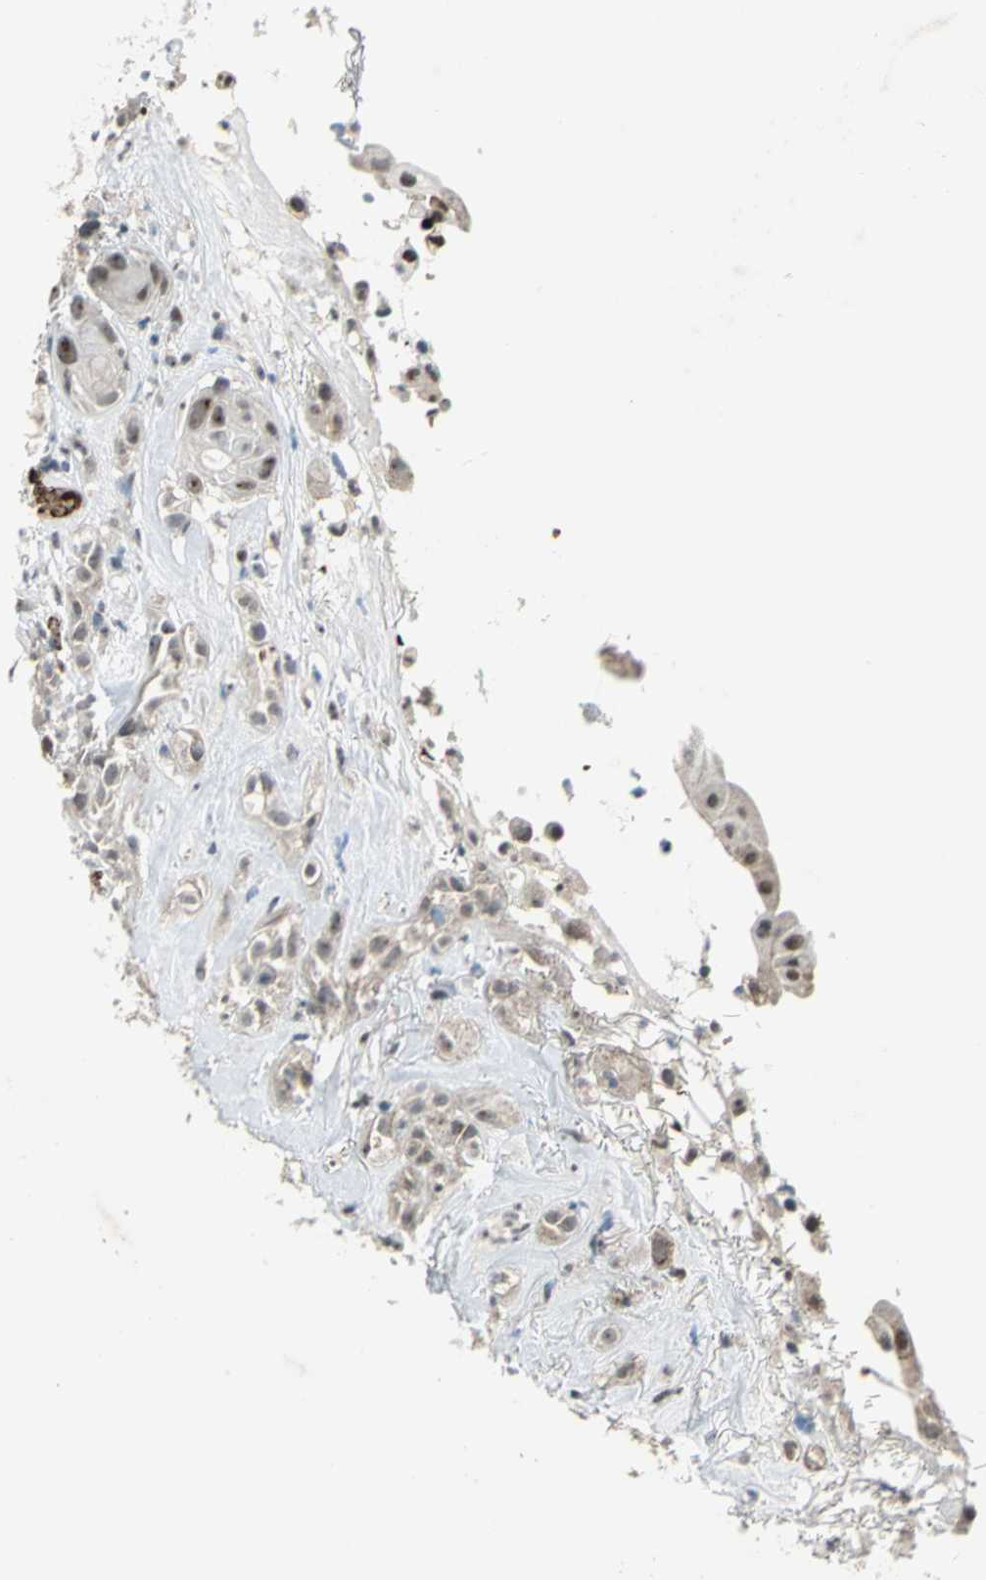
{"staining": {"intensity": "weak", "quantity": "<25%", "location": "nuclear"}, "tissue": "head and neck cancer", "cell_type": "Tumor cells", "image_type": "cancer", "snomed": [{"axis": "morphology", "description": "Squamous cell carcinoma, NOS"}, {"axis": "topography", "description": "Head-Neck"}], "caption": "This is an immunohistochemistry (IHC) histopathology image of head and neck cancer. There is no staining in tumor cells.", "gene": "GLI3", "patient": {"sex": "male", "age": 62}}